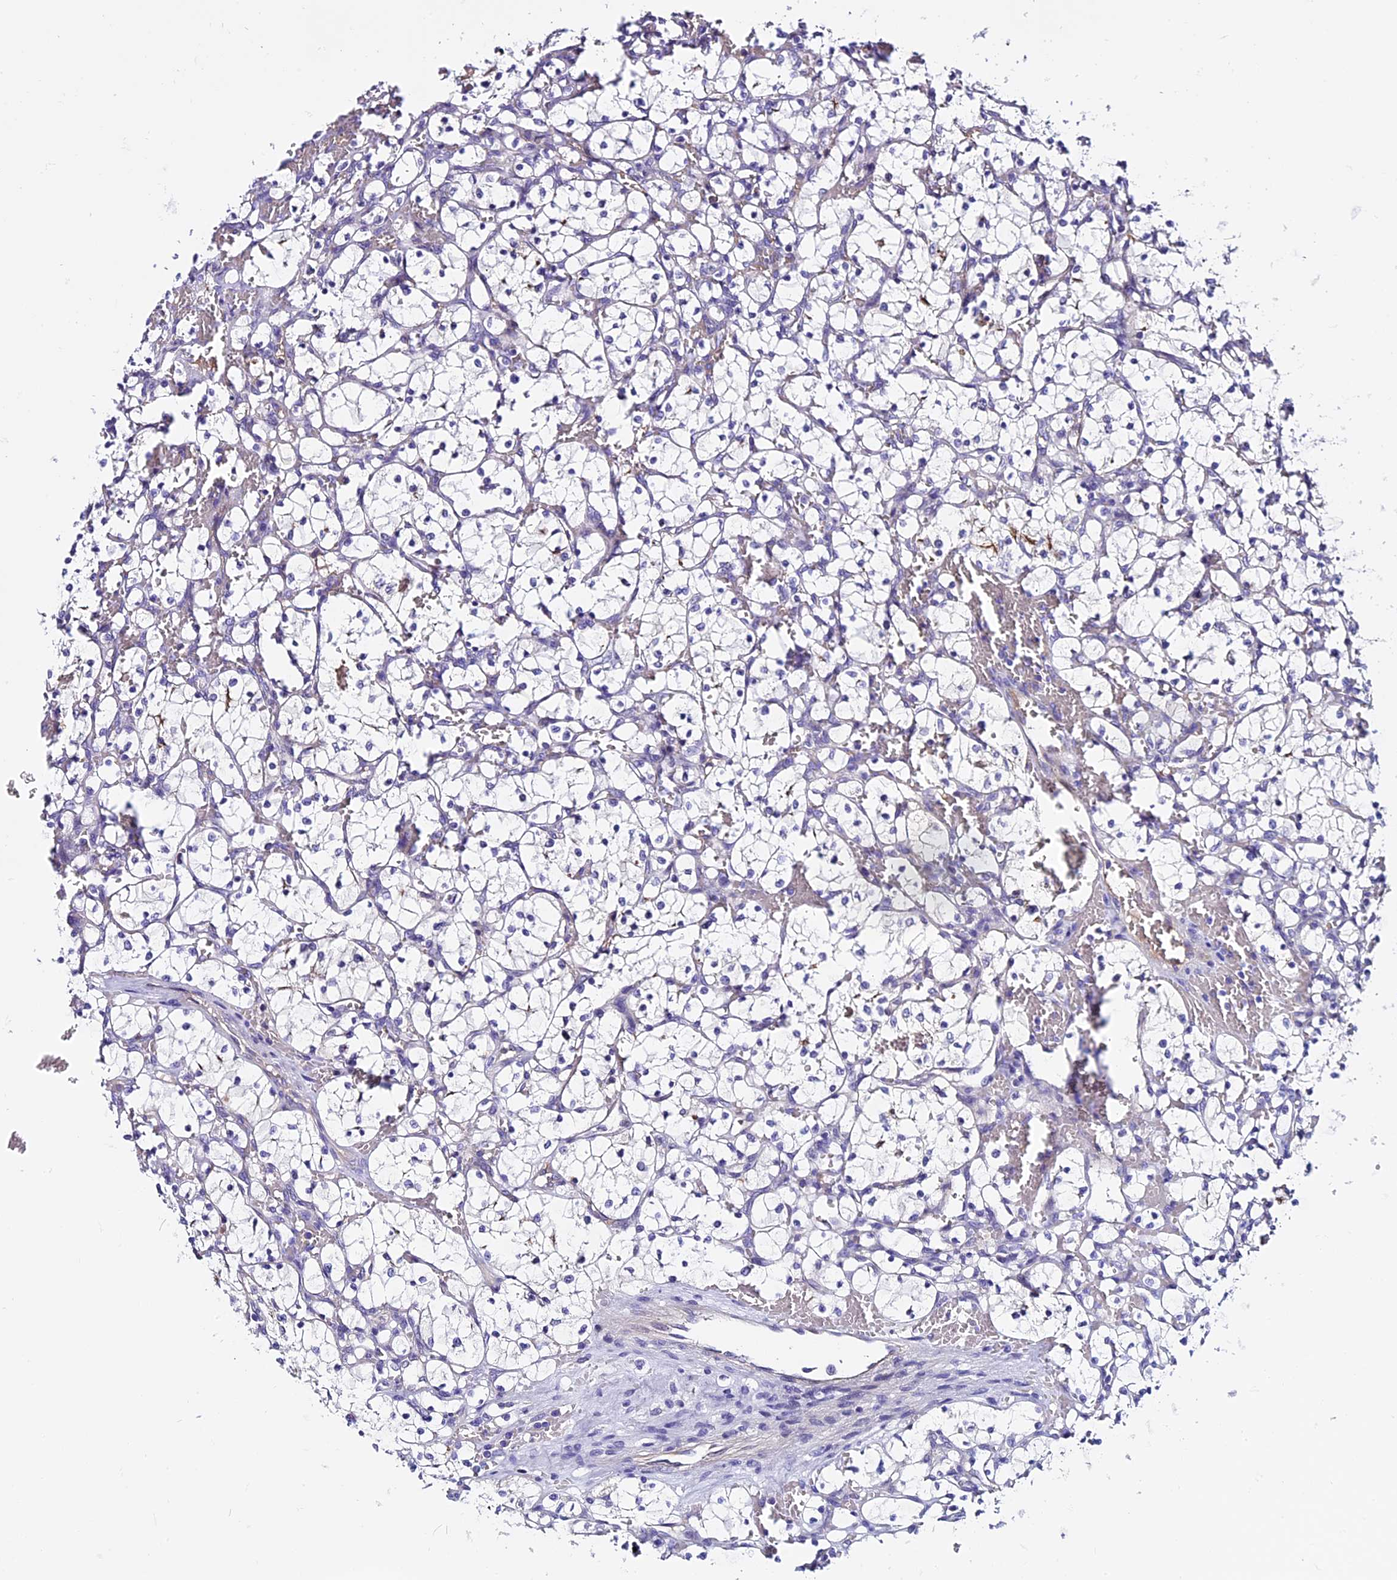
{"staining": {"intensity": "negative", "quantity": "none", "location": "none"}, "tissue": "renal cancer", "cell_type": "Tumor cells", "image_type": "cancer", "snomed": [{"axis": "morphology", "description": "Adenocarcinoma, NOS"}, {"axis": "topography", "description": "Kidney"}], "caption": "DAB immunohistochemical staining of human renal cancer exhibits no significant staining in tumor cells.", "gene": "C9orf40", "patient": {"sex": "female", "age": 69}}